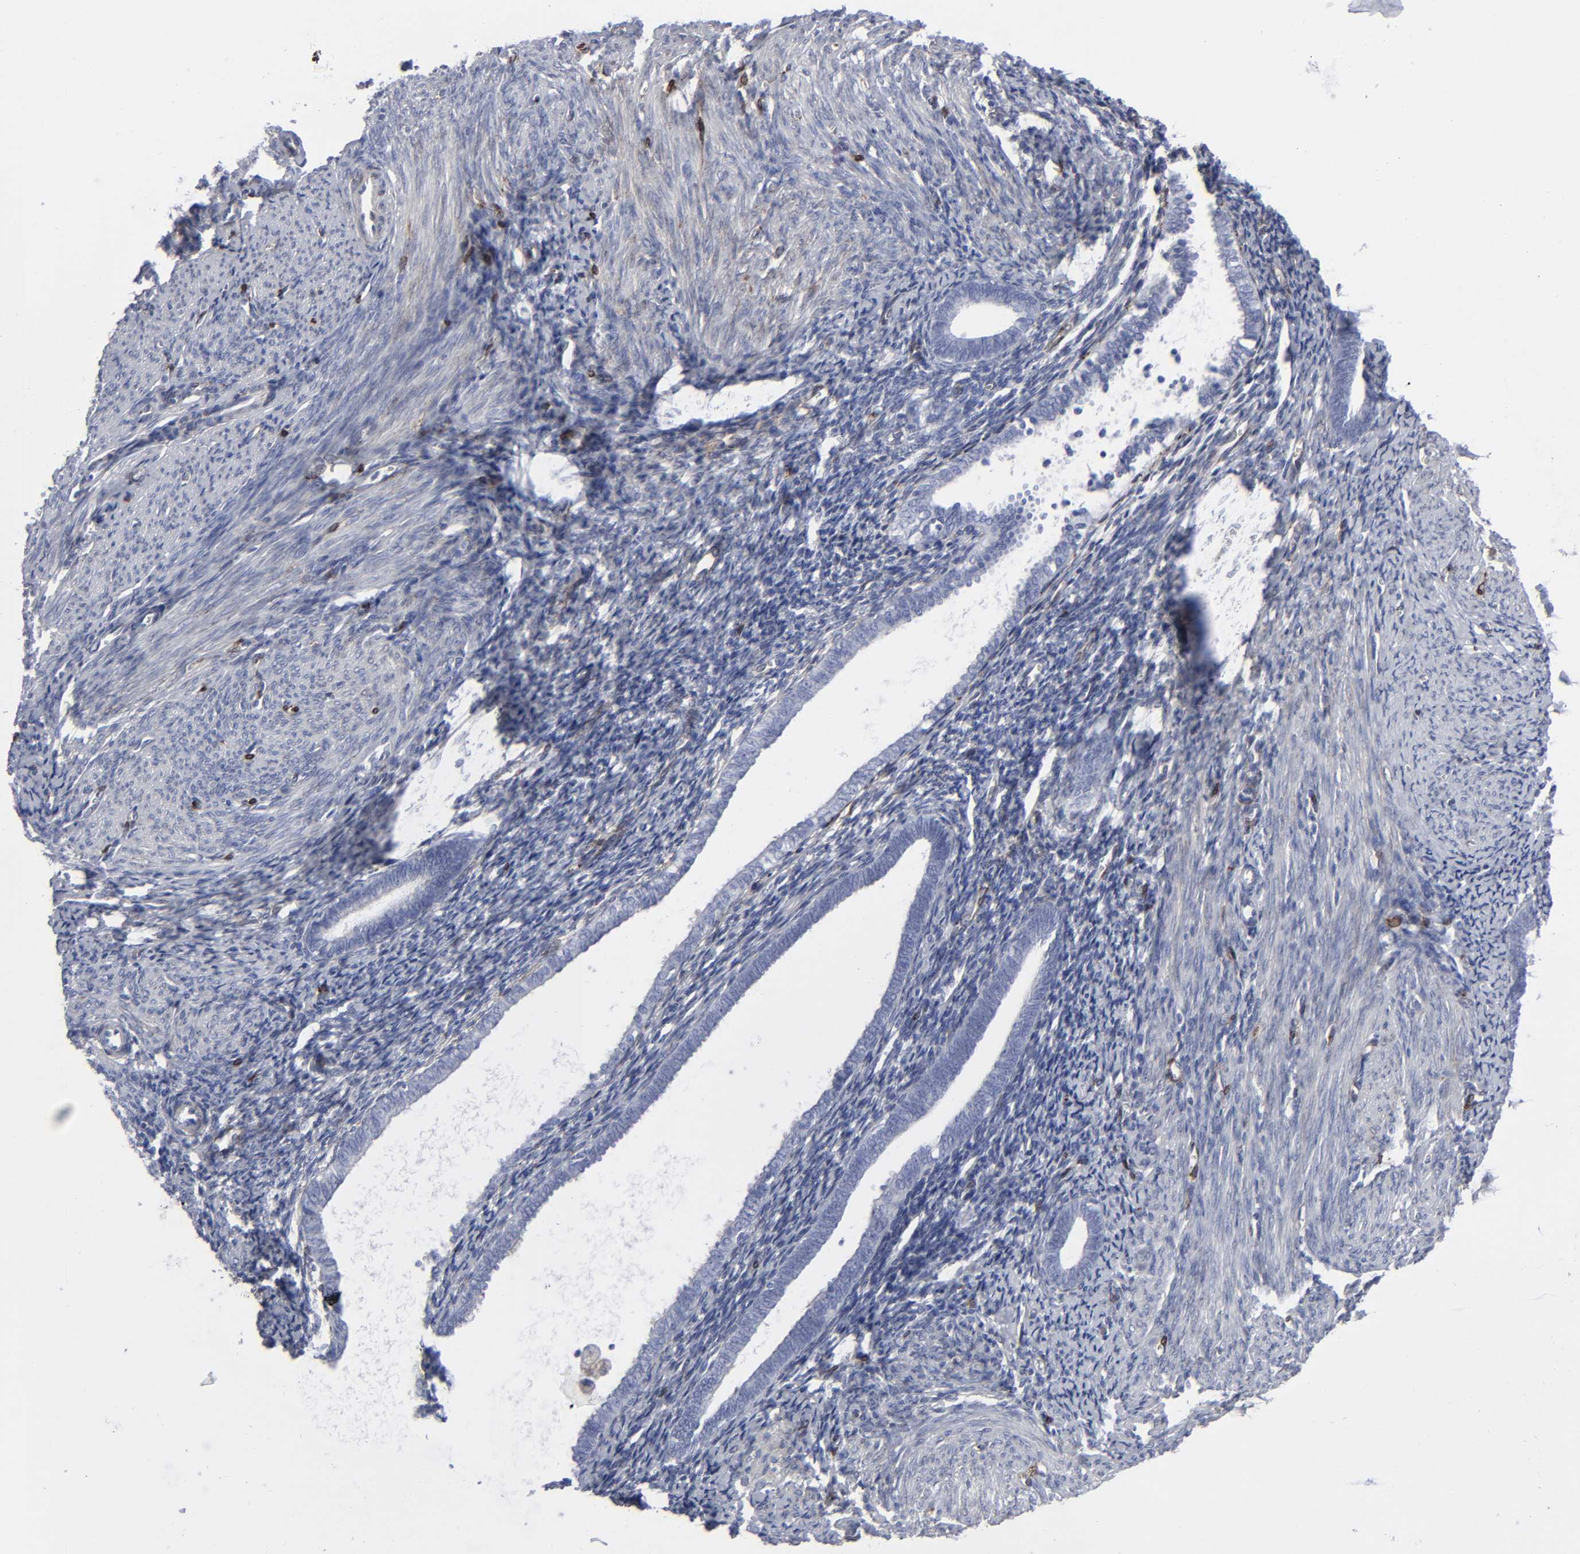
{"staining": {"intensity": "moderate", "quantity": ">75%", "location": "cytoplasmic/membranous"}, "tissue": "endometrium", "cell_type": "Cells in endometrial stroma", "image_type": "normal", "snomed": [{"axis": "morphology", "description": "Normal tissue, NOS"}, {"axis": "topography", "description": "Smooth muscle"}, {"axis": "topography", "description": "Endometrium"}], "caption": "Benign endometrium was stained to show a protein in brown. There is medium levels of moderate cytoplasmic/membranous positivity in about >75% of cells in endometrial stroma.", "gene": "SPARC", "patient": {"sex": "female", "age": 57}}